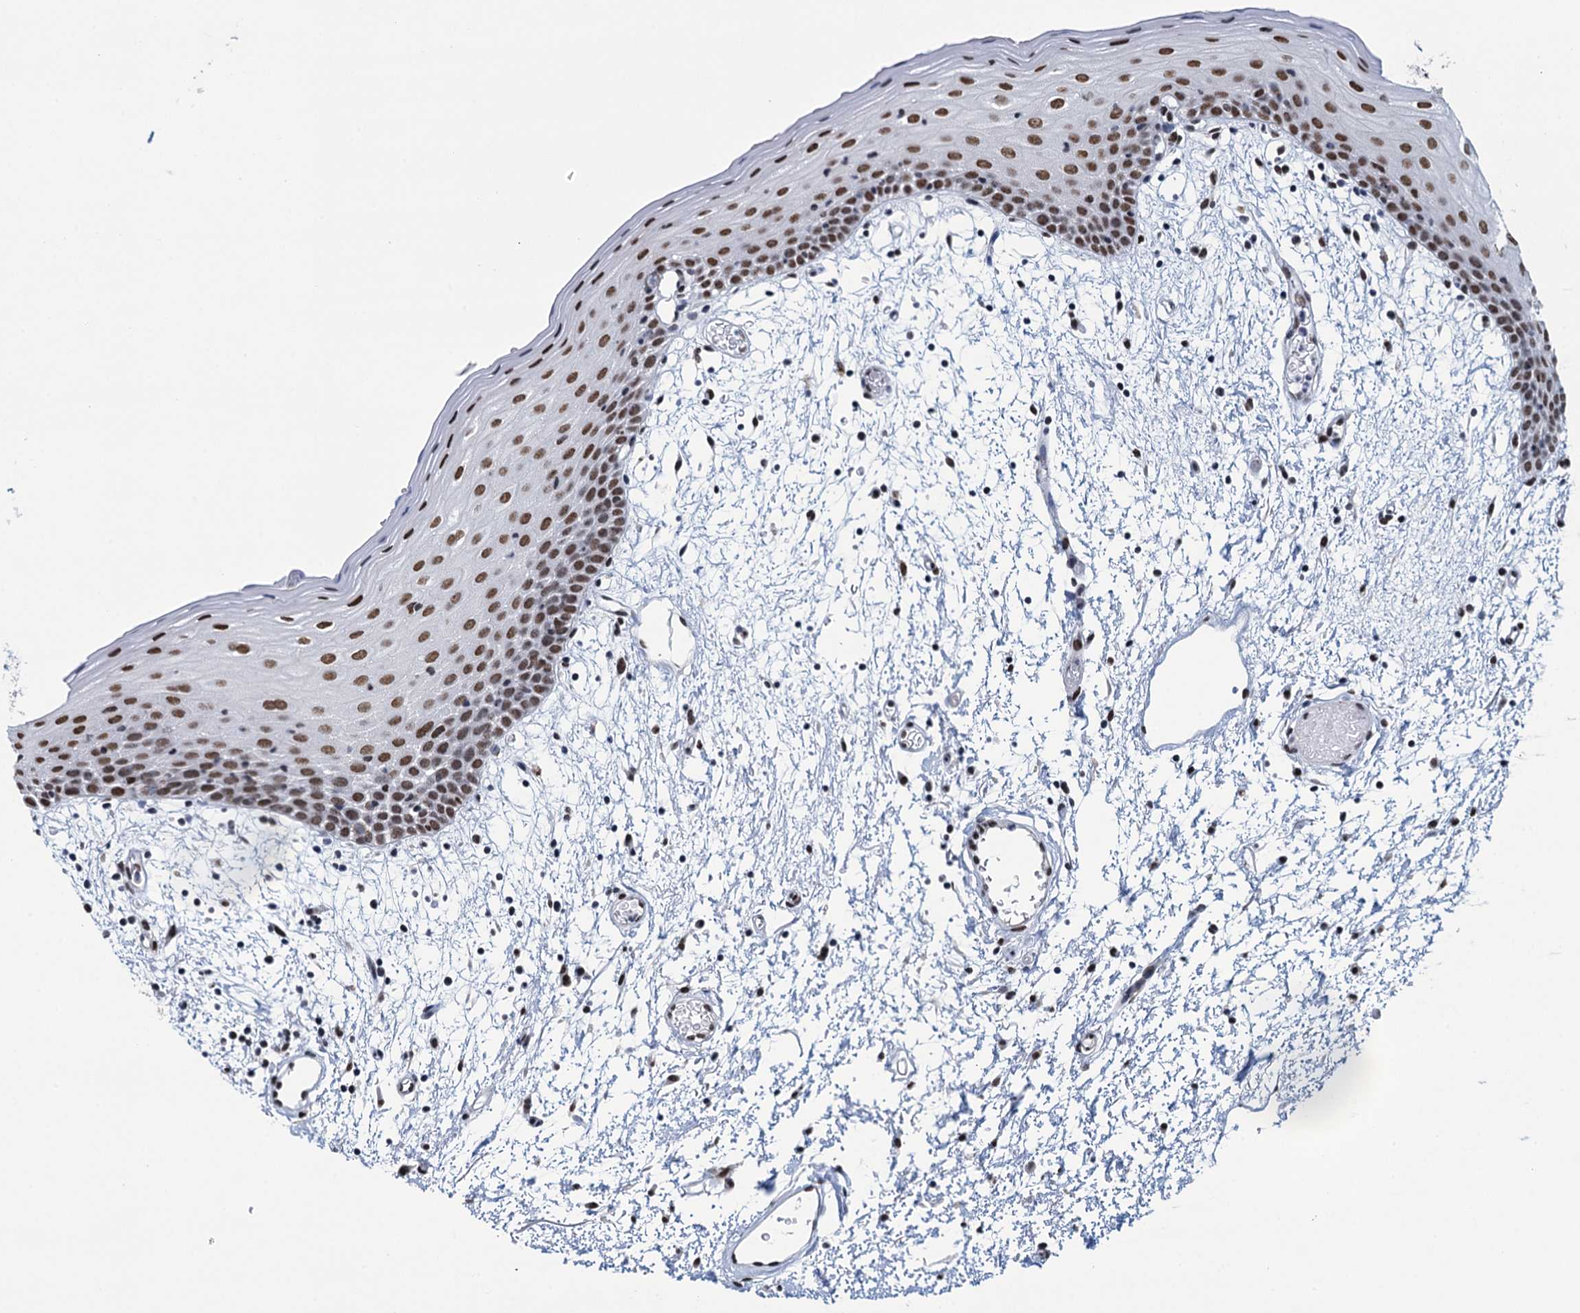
{"staining": {"intensity": "moderate", "quantity": ">75%", "location": "nuclear"}, "tissue": "oral mucosa", "cell_type": "Squamous epithelial cells", "image_type": "normal", "snomed": [{"axis": "morphology", "description": "Normal tissue, NOS"}, {"axis": "topography", "description": "Skeletal muscle"}, {"axis": "topography", "description": "Oral tissue"}, {"axis": "topography", "description": "Salivary gland"}, {"axis": "topography", "description": "Peripheral nerve tissue"}], "caption": "A high-resolution image shows IHC staining of benign oral mucosa, which demonstrates moderate nuclear staining in about >75% of squamous epithelial cells. (DAB (3,3'-diaminobenzidine) = brown stain, brightfield microscopy at high magnification).", "gene": "HNRNPUL2", "patient": {"sex": "male", "age": 54}}